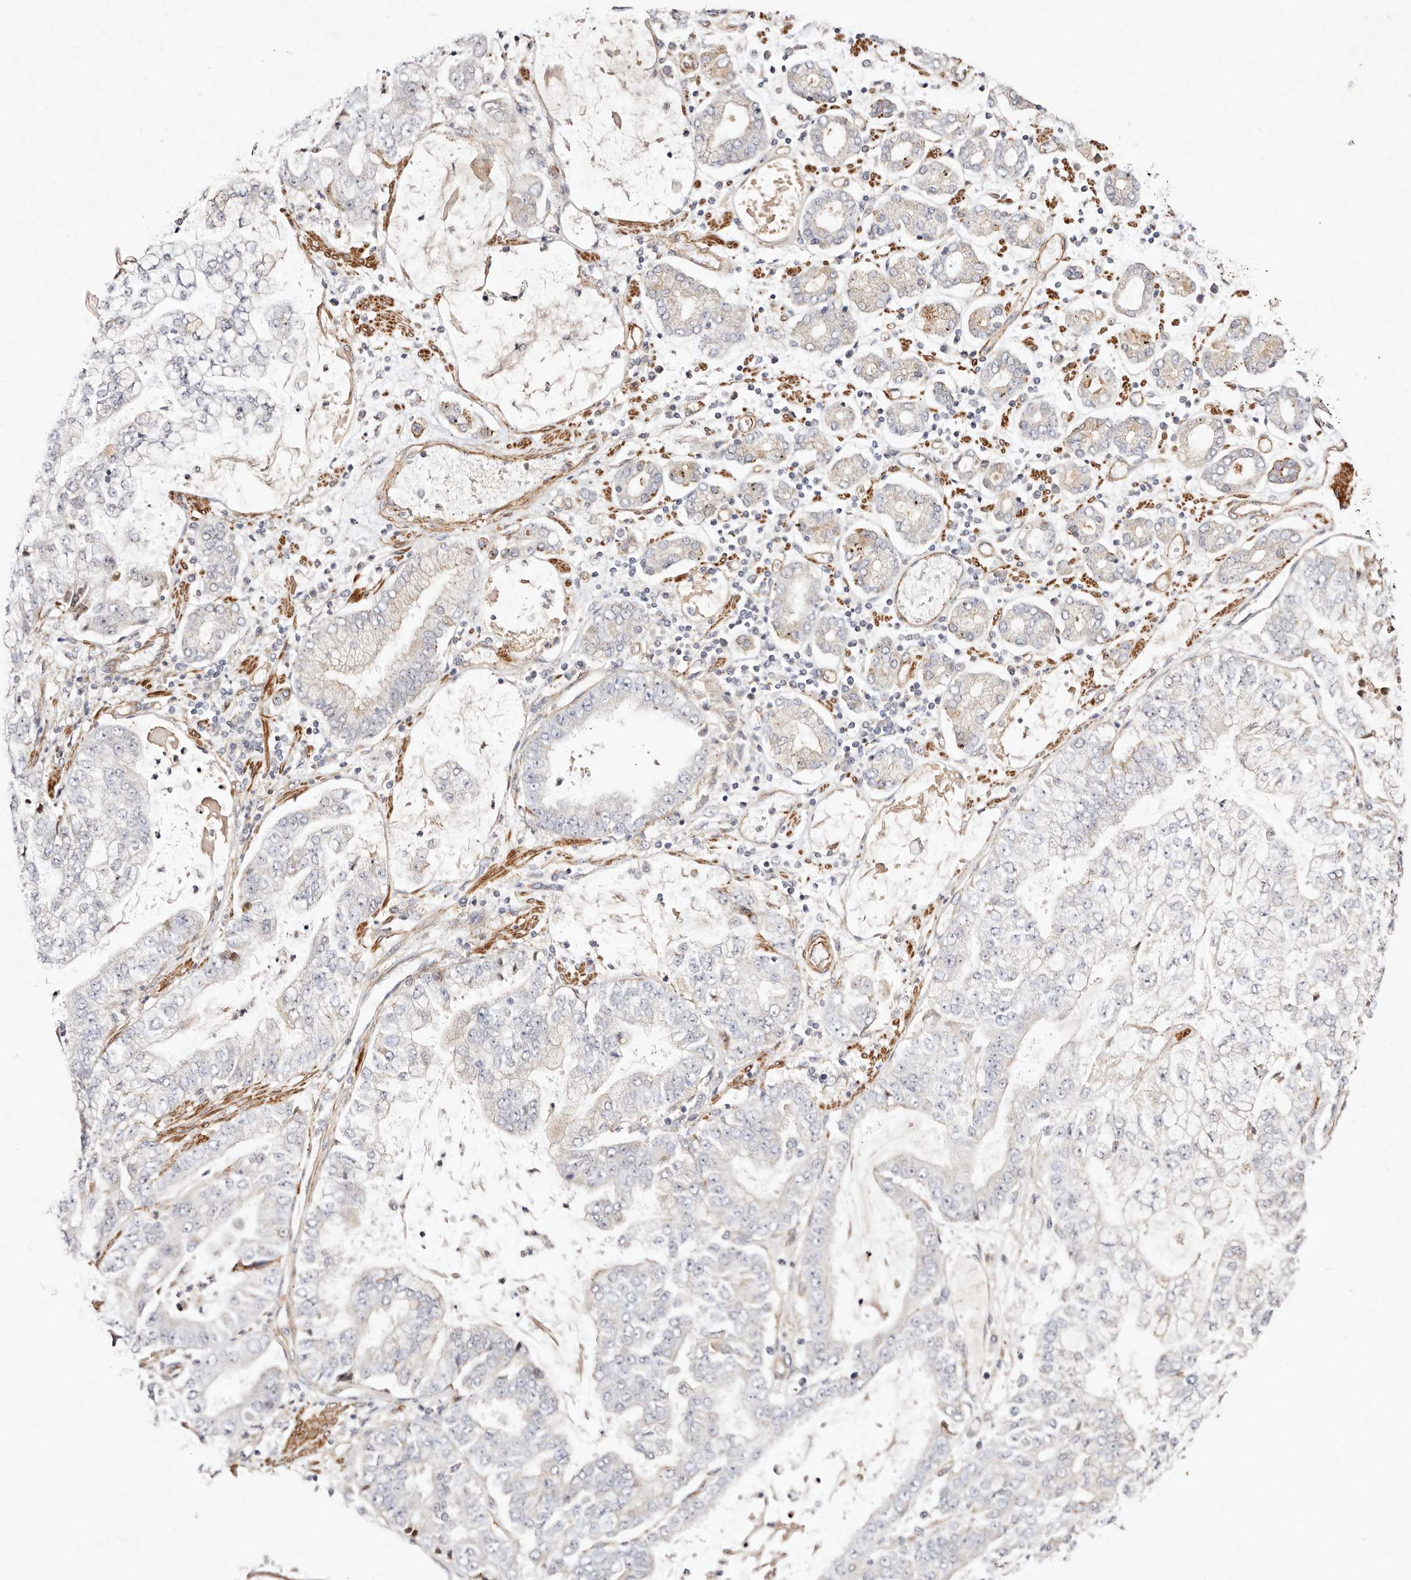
{"staining": {"intensity": "negative", "quantity": "none", "location": "none"}, "tissue": "stomach cancer", "cell_type": "Tumor cells", "image_type": "cancer", "snomed": [{"axis": "morphology", "description": "Adenocarcinoma, NOS"}, {"axis": "topography", "description": "Stomach"}], "caption": "High magnification brightfield microscopy of stomach cancer stained with DAB (3,3'-diaminobenzidine) (brown) and counterstained with hematoxylin (blue): tumor cells show no significant staining.", "gene": "MTMR11", "patient": {"sex": "male", "age": 76}}